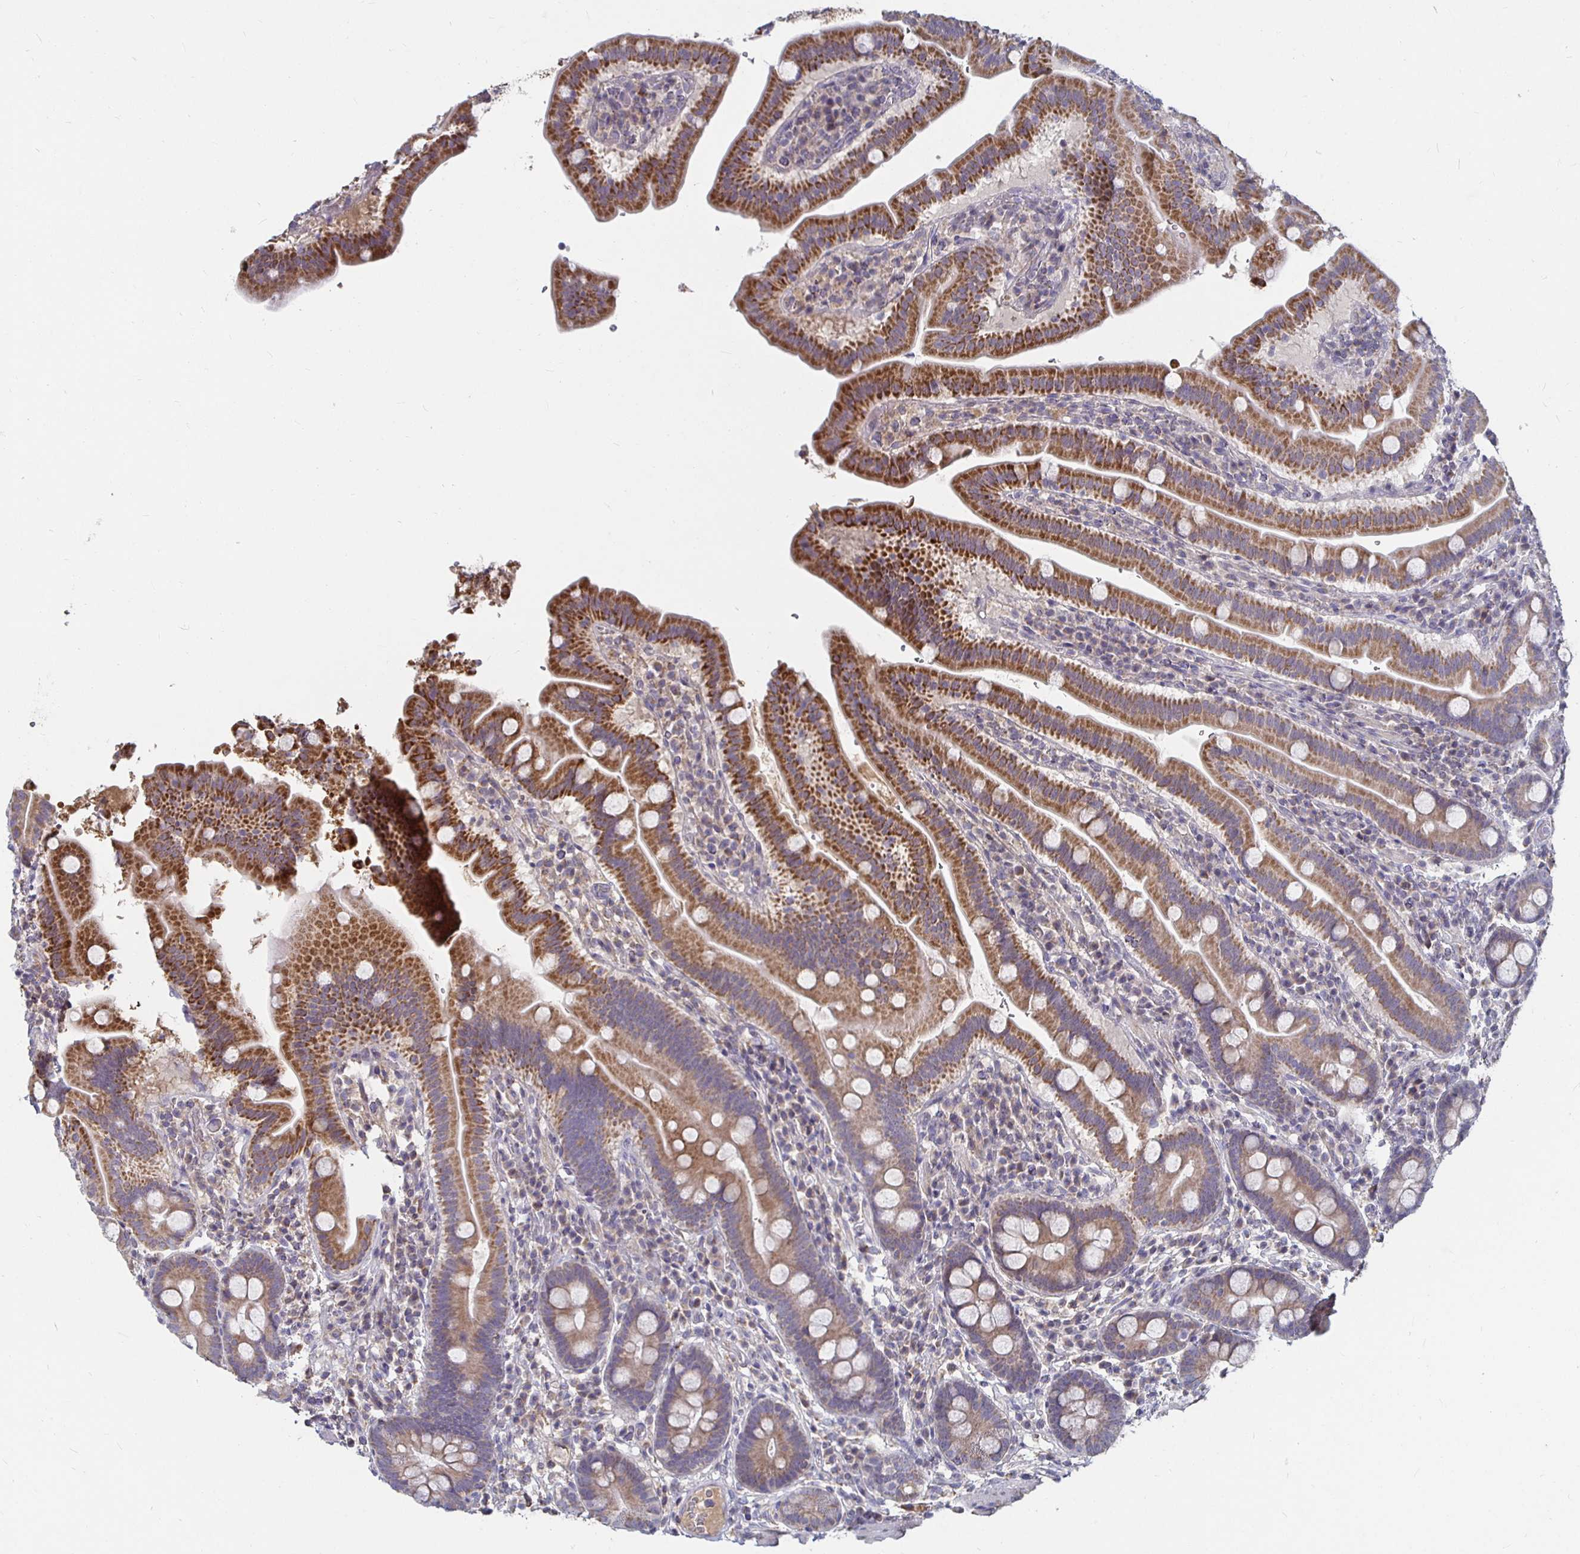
{"staining": {"intensity": "strong", "quantity": ">75%", "location": "cytoplasmic/membranous"}, "tissue": "small intestine", "cell_type": "Glandular cells", "image_type": "normal", "snomed": [{"axis": "morphology", "description": "Normal tissue, NOS"}, {"axis": "topography", "description": "Small intestine"}], "caption": "Immunohistochemical staining of normal small intestine demonstrates >75% levels of strong cytoplasmic/membranous protein positivity in approximately >75% of glandular cells.", "gene": "RNF144B", "patient": {"sex": "male", "age": 26}}